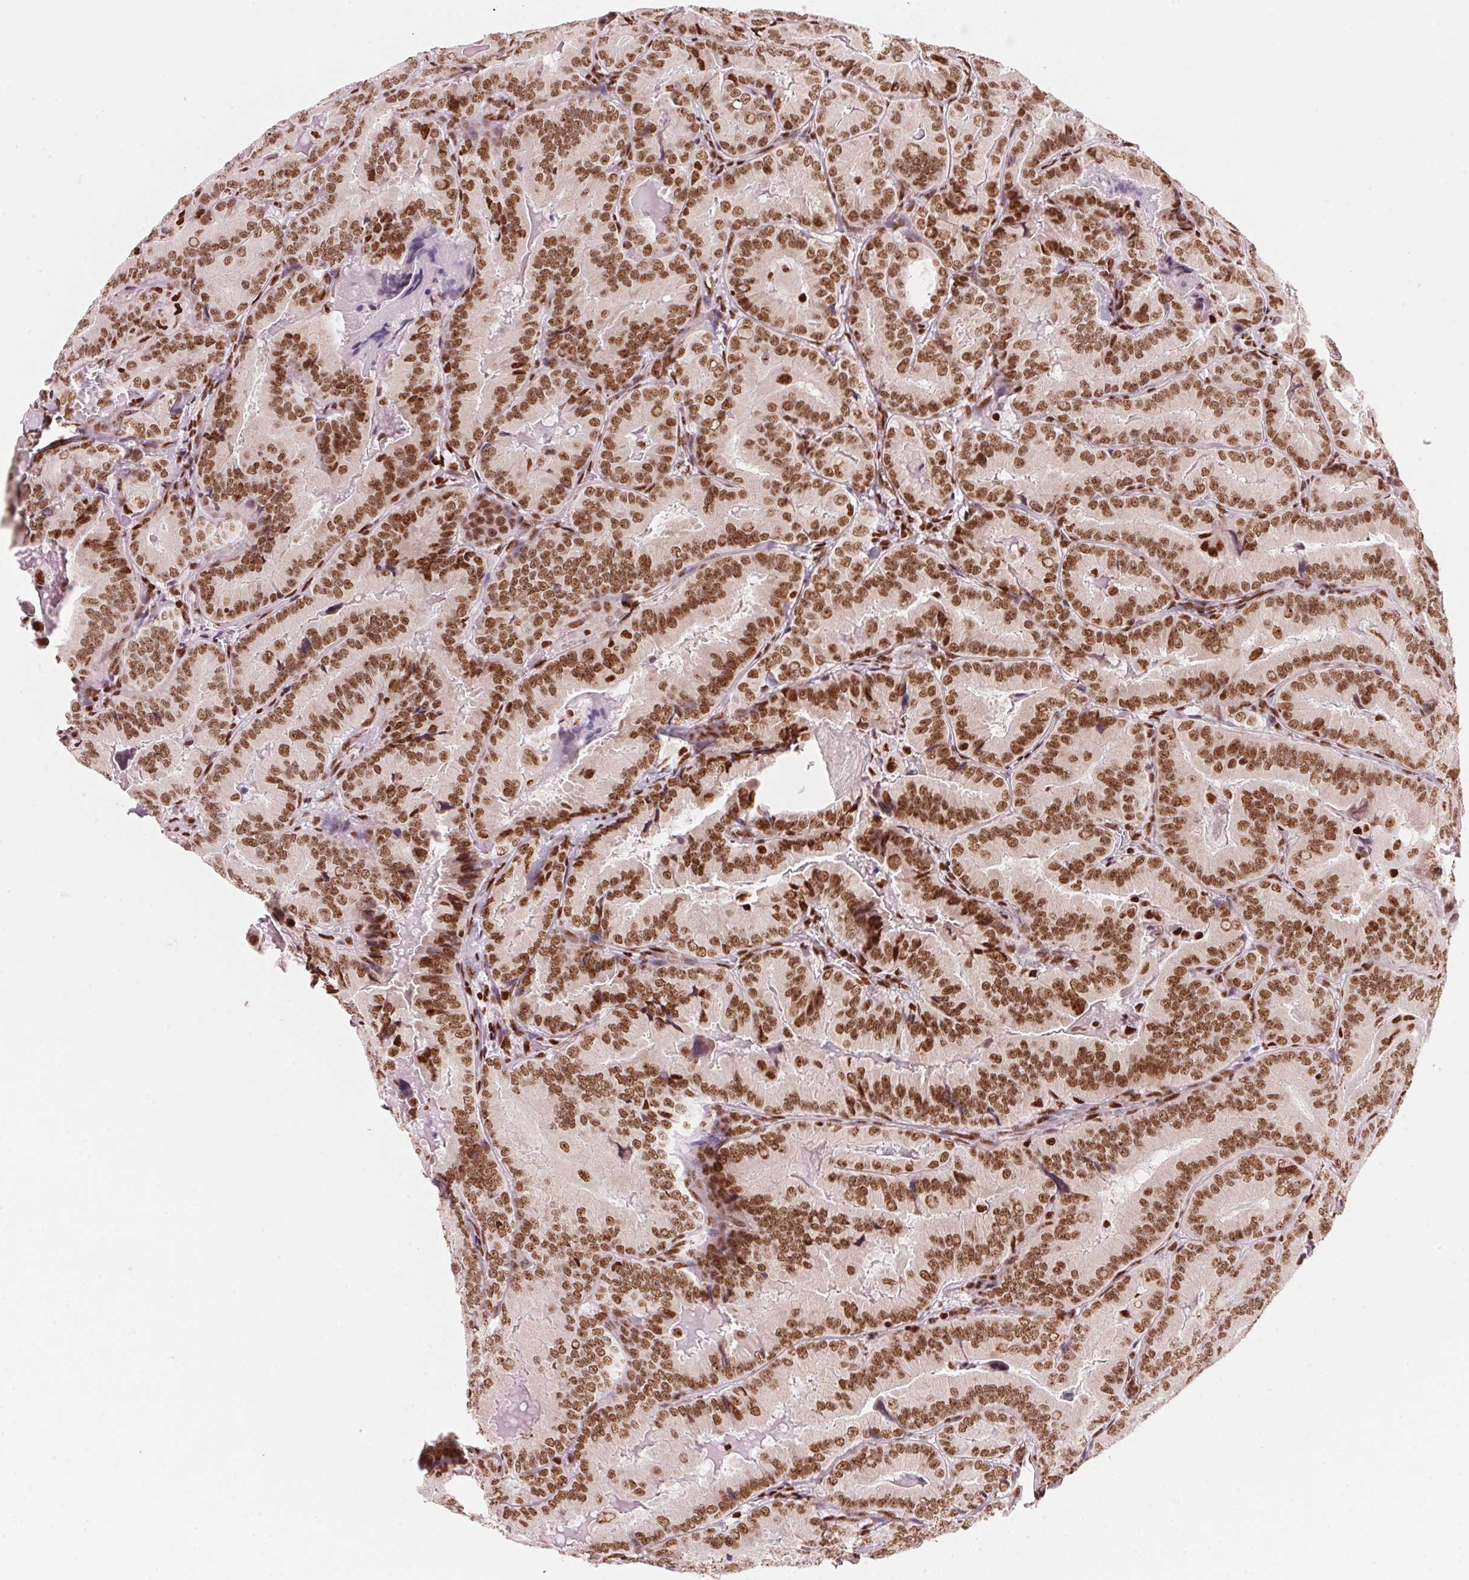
{"staining": {"intensity": "strong", "quantity": ">75%", "location": "nuclear"}, "tissue": "thyroid cancer", "cell_type": "Tumor cells", "image_type": "cancer", "snomed": [{"axis": "morphology", "description": "Papillary adenocarcinoma, NOS"}, {"axis": "topography", "description": "Thyroid gland"}], "caption": "Thyroid papillary adenocarcinoma stained with a brown dye reveals strong nuclear positive positivity in approximately >75% of tumor cells.", "gene": "NXF1", "patient": {"sex": "male", "age": 61}}